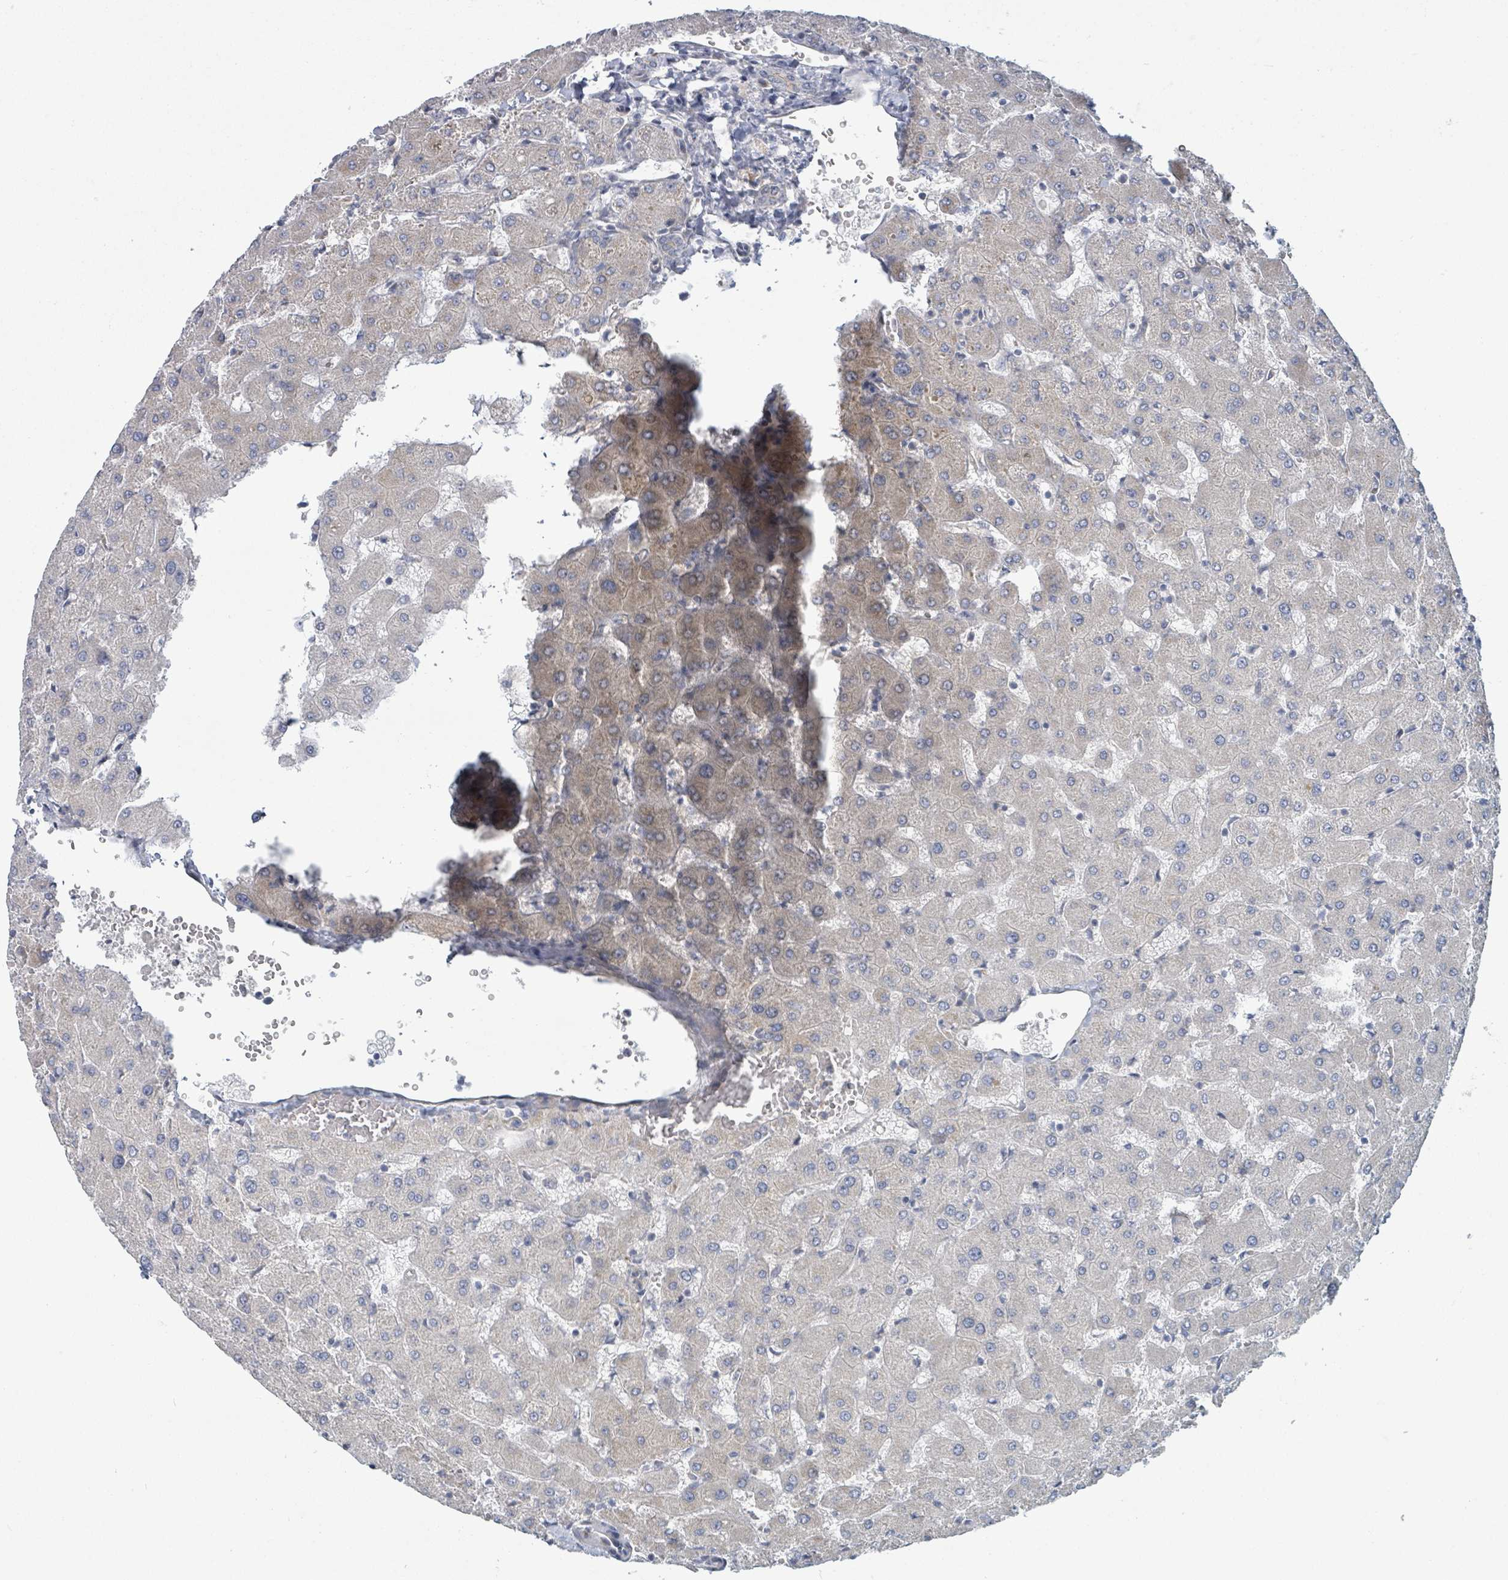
{"staining": {"intensity": "negative", "quantity": "none", "location": "none"}, "tissue": "liver", "cell_type": "Cholangiocytes", "image_type": "normal", "snomed": [{"axis": "morphology", "description": "Normal tissue, NOS"}, {"axis": "topography", "description": "Liver"}], "caption": "Unremarkable liver was stained to show a protein in brown. There is no significant staining in cholangiocytes. (DAB immunohistochemistry visualized using brightfield microscopy, high magnification).", "gene": "COL5A3", "patient": {"sex": "female", "age": 63}}